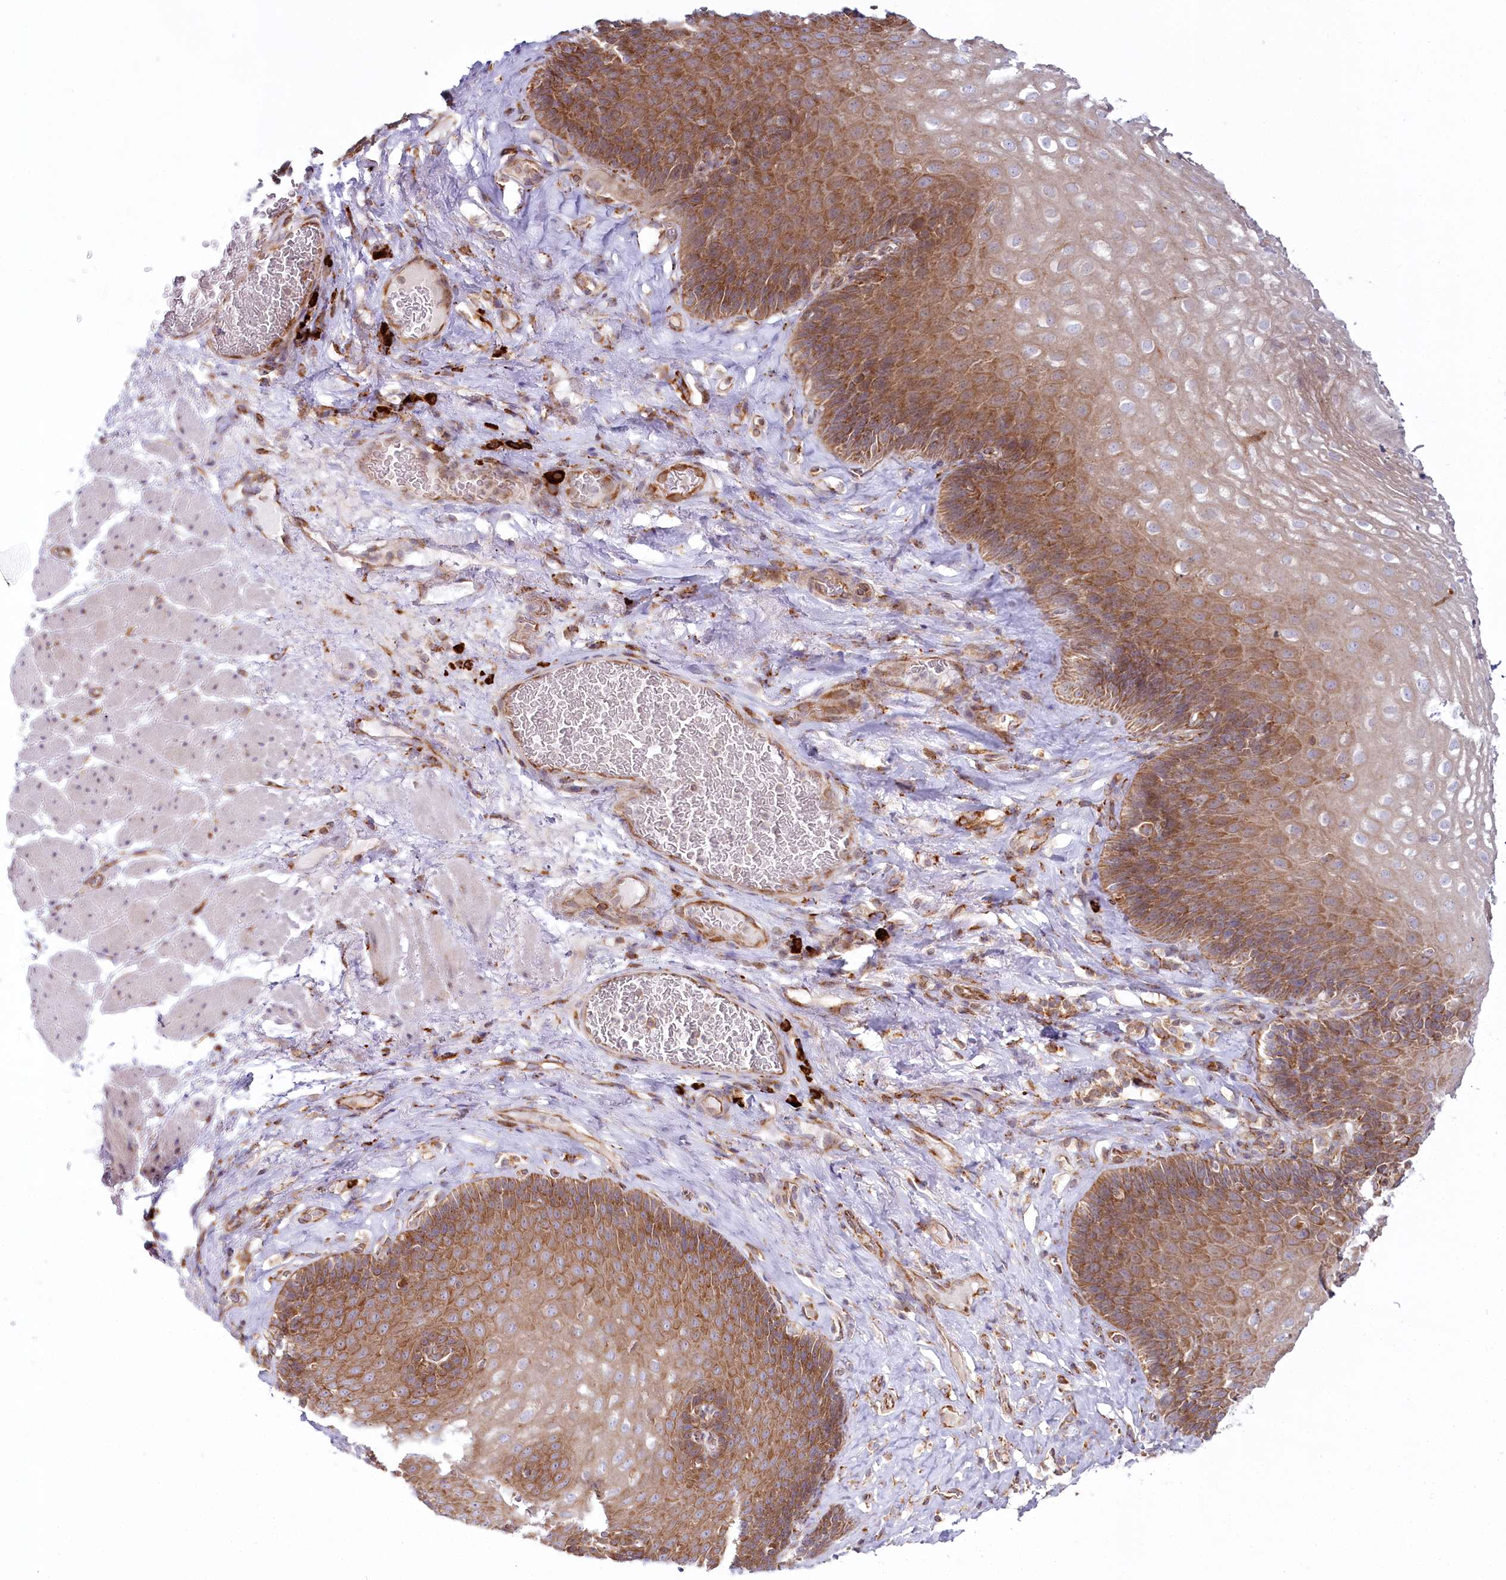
{"staining": {"intensity": "moderate", "quantity": ">75%", "location": "cytoplasmic/membranous"}, "tissue": "esophagus", "cell_type": "Squamous epithelial cells", "image_type": "normal", "snomed": [{"axis": "morphology", "description": "Normal tissue, NOS"}, {"axis": "topography", "description": "Esophagus"}], "caption": "This histopathology image reveals IHC staining of normal human esophagus, with medium moderate cytoplasmic/membranous staining in about >75% of squamous epithelial cells.", "gene": "POGLUT1", "patient": {"sex": "female", "age": 66}}